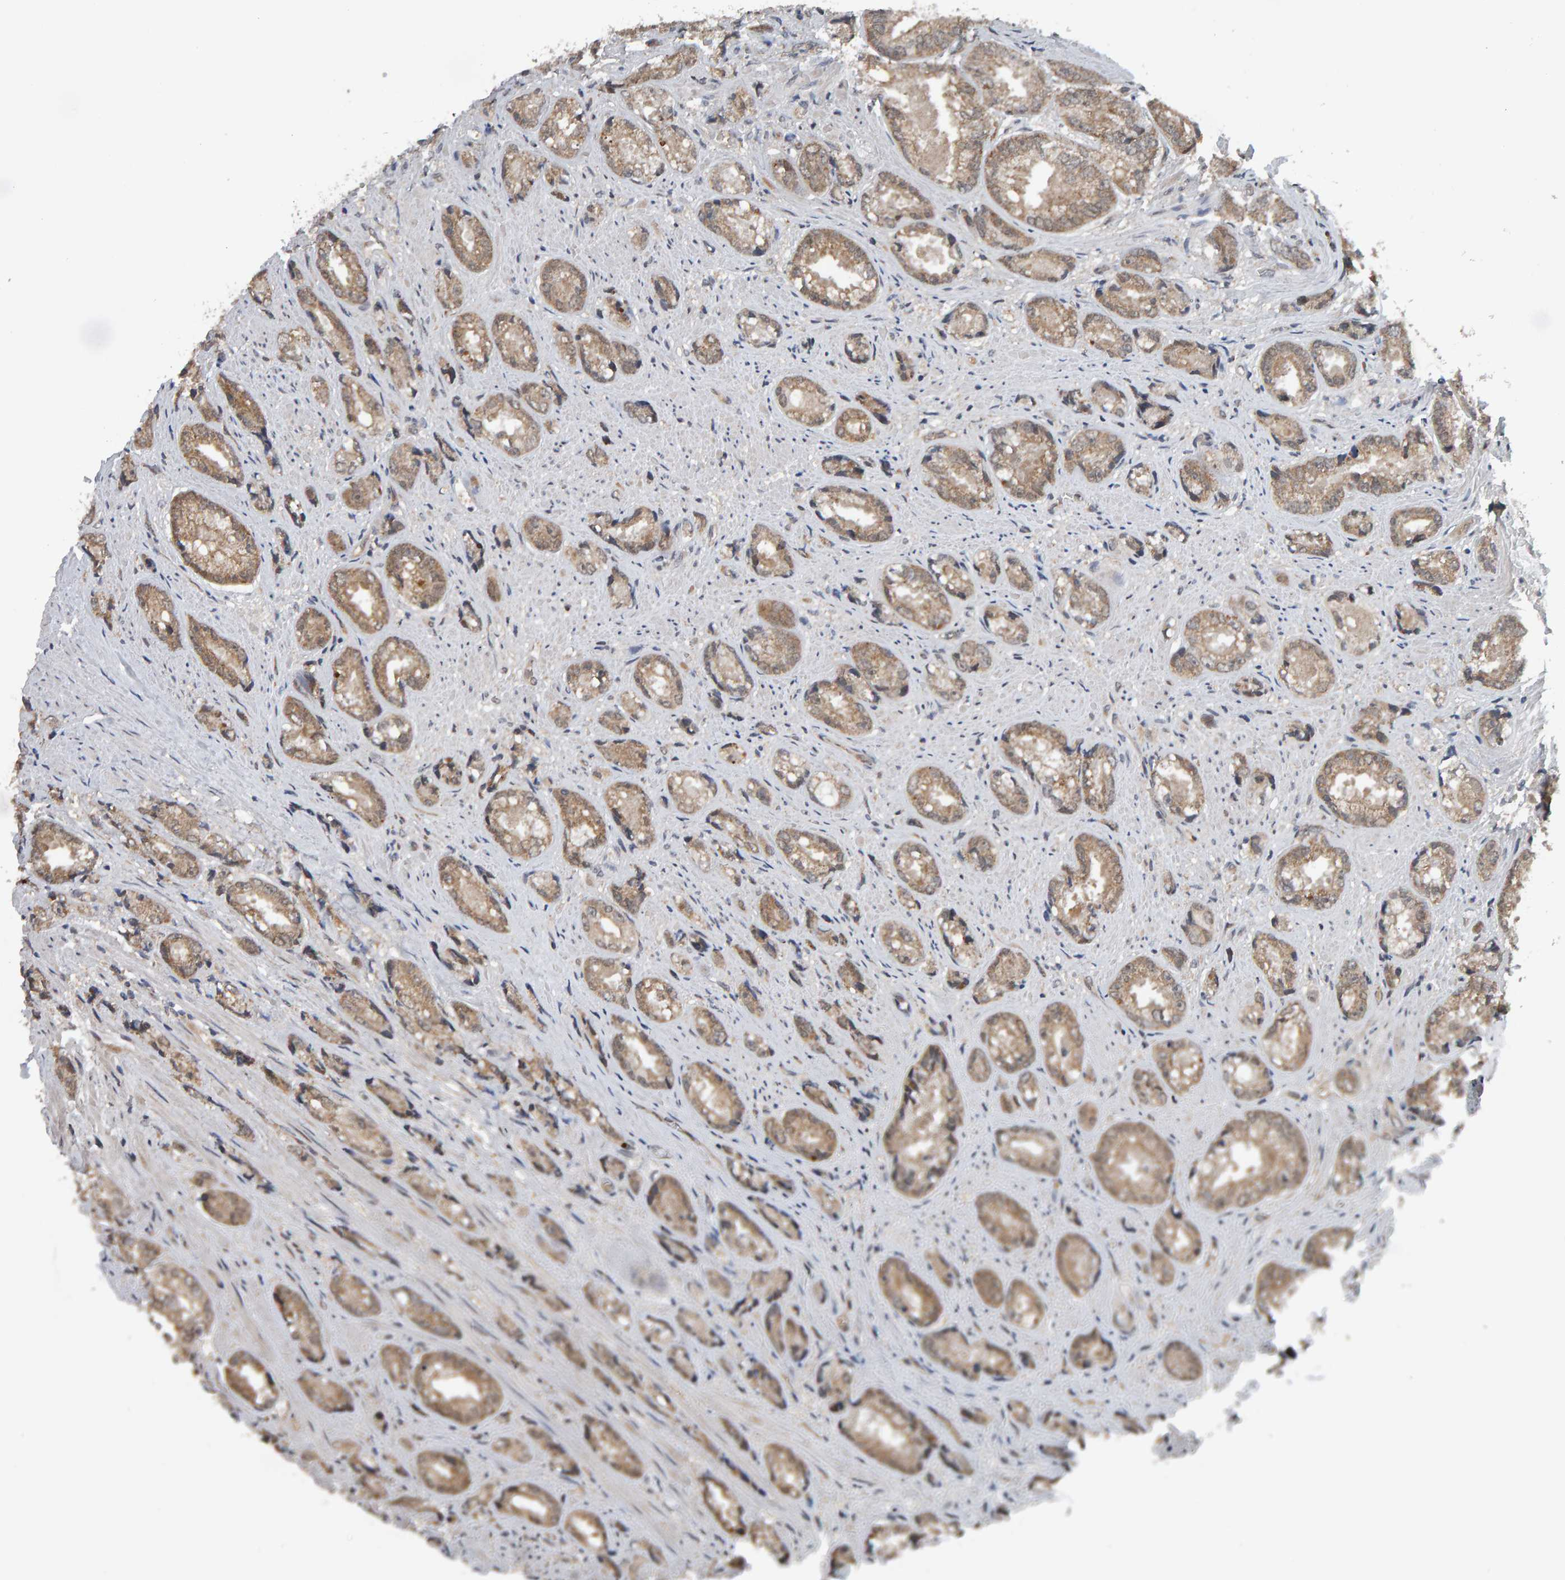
{"staining": {"intensity": "weak", "quantity": ">75%", "location": "cytoplasmic/membranous"}, "tissue": "prostate cancer", "cell_type": "Tumor cells", "image_type": "cancer", "snomed": [{"axis": "morphology", "description": "Adenocarcinoma, High grade"}, {"axis": "topography", "description": "Prostate"}], "caption": "A micrograph of prostate adenocarcinoma (high-grade) stained for a protein demonstrates weak cytoplasmic/membranous brown staining in tumor cells.", "gene": "COASY", "patient": {"sex": "male", "age": 61}}